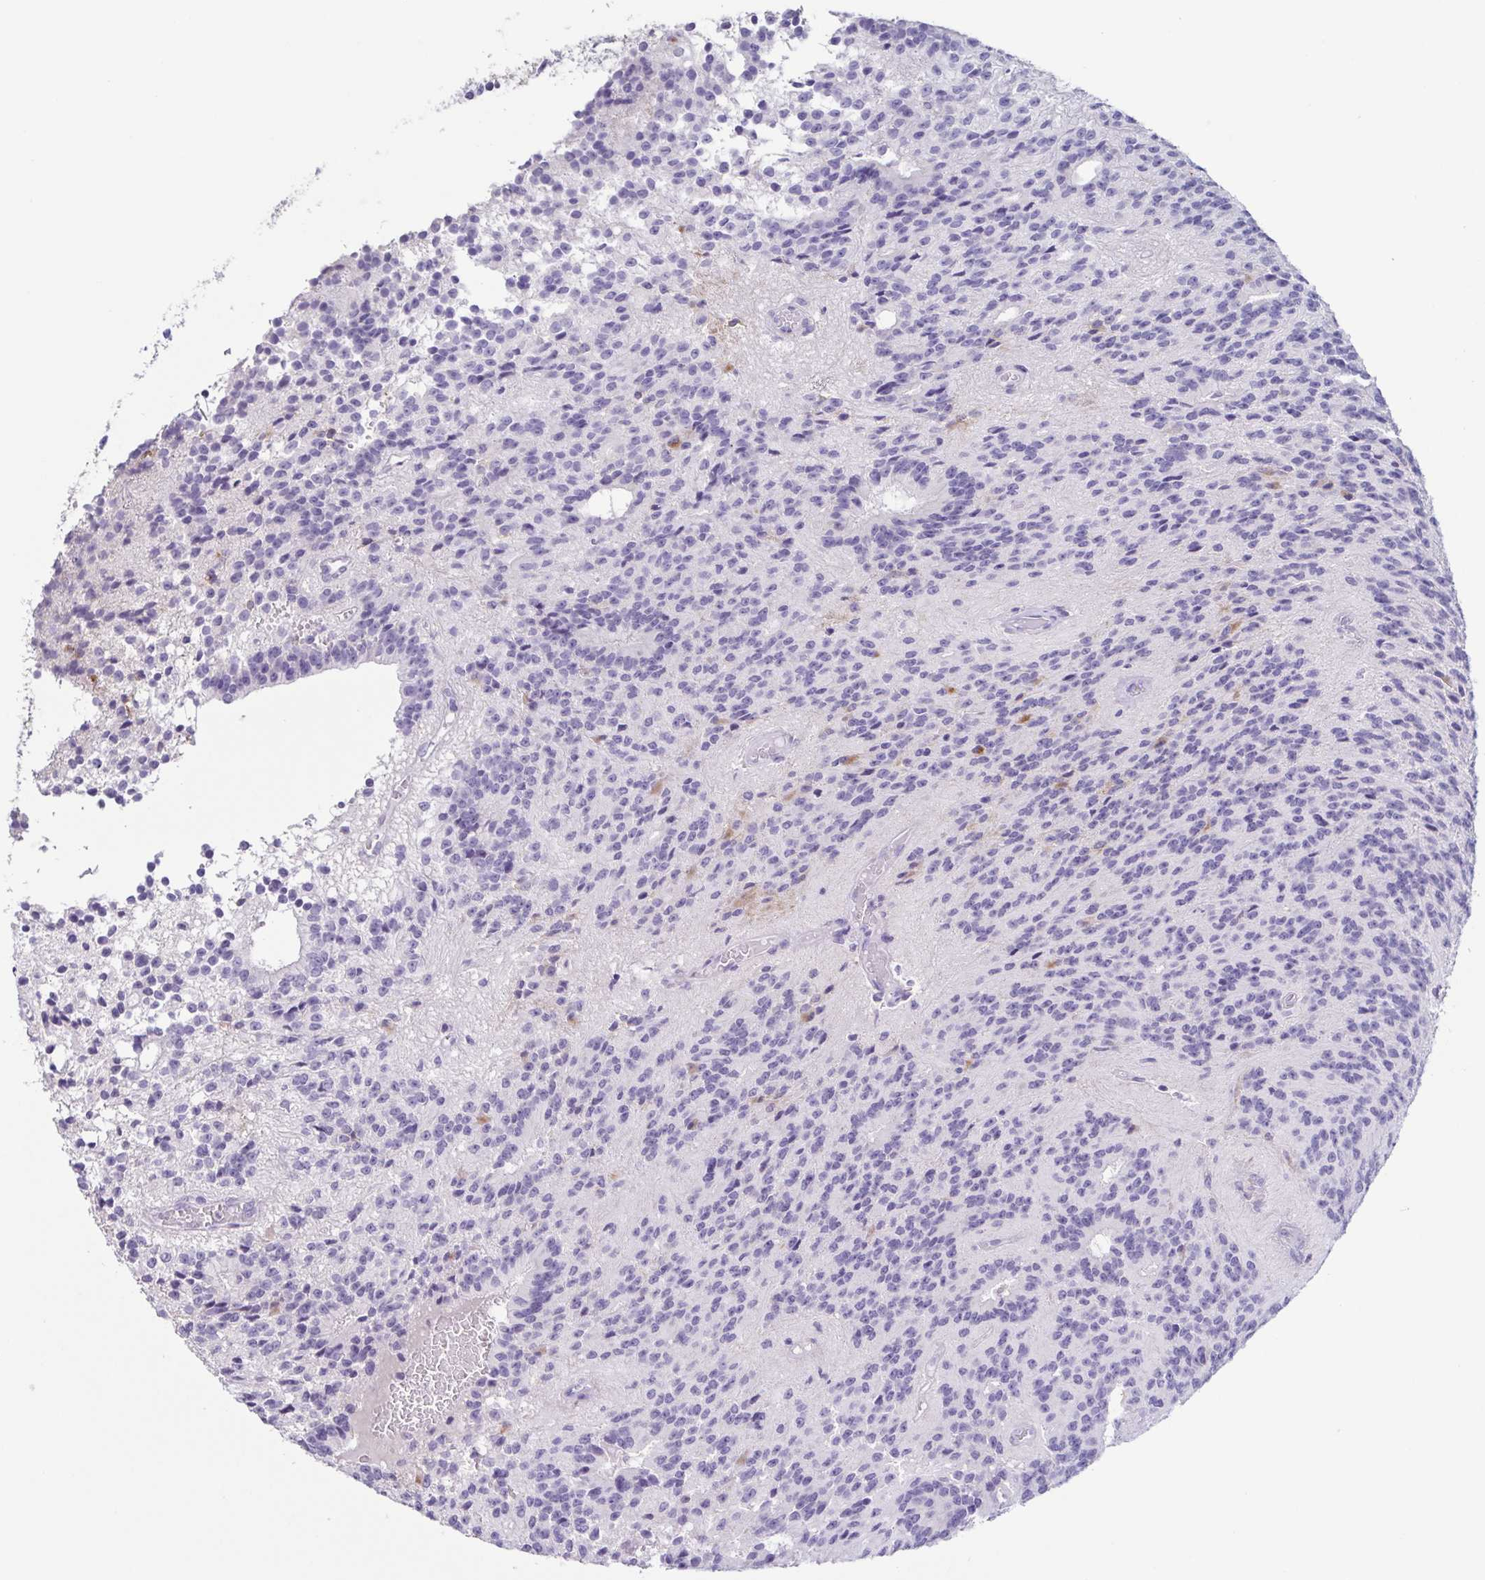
{"staining": {"intensity": "negative", "quantity": "none", "location": "none"}, "tissue": "glioma", "cell_type": "Tumor cells", "image_type": "cancer", "snomed": [{"axis": "morphology", "description": "Glioma, malignant, Low grade"}, {"axis": "topography", "description": "Brain"}], "caption": "Photomicrograph shows no significant protein staining in tumor cells of glioma.", "gene": "ATP6V1G2", "patient": {"sex": "male", "age": 31}}